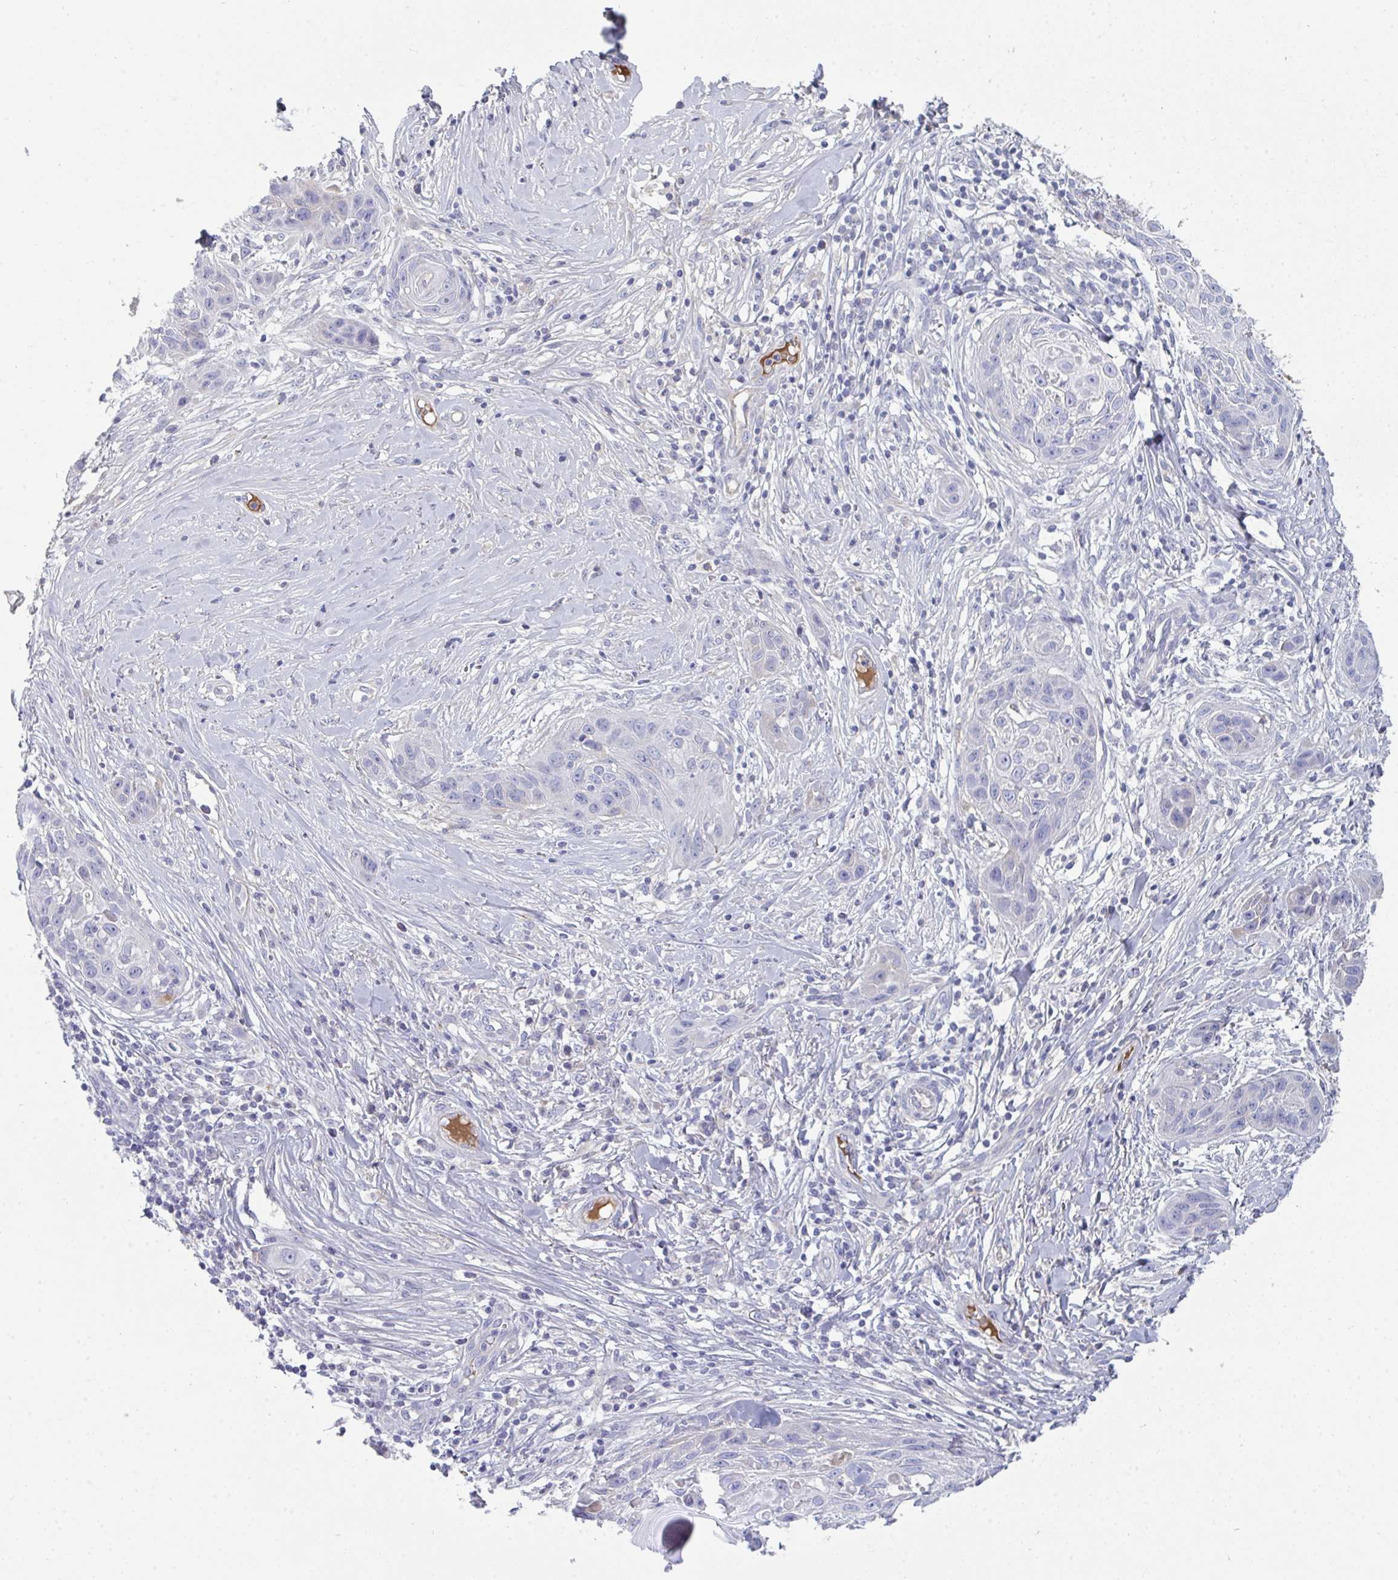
{"staining": {"intensity": "negative", "quantity": "none", "location": "none"}, "tissue": "skin cancer", "cell_type": "Tumor cells", "image_type": "cancer", "snomed": [{"axis": "morphology", "description": "Squamous cell carcinoma, NOS"}, {"axis": "topography", "description": "Skin"}, {"axis": "topography", "description": "Vulva"}], "caption": "A histopathology image of skin squamous cell carcinoma stained for a protein shows no brown staining in tumor cells.", "gene": "HGFAC", "patient": {"sex": "female", "age": 83}}